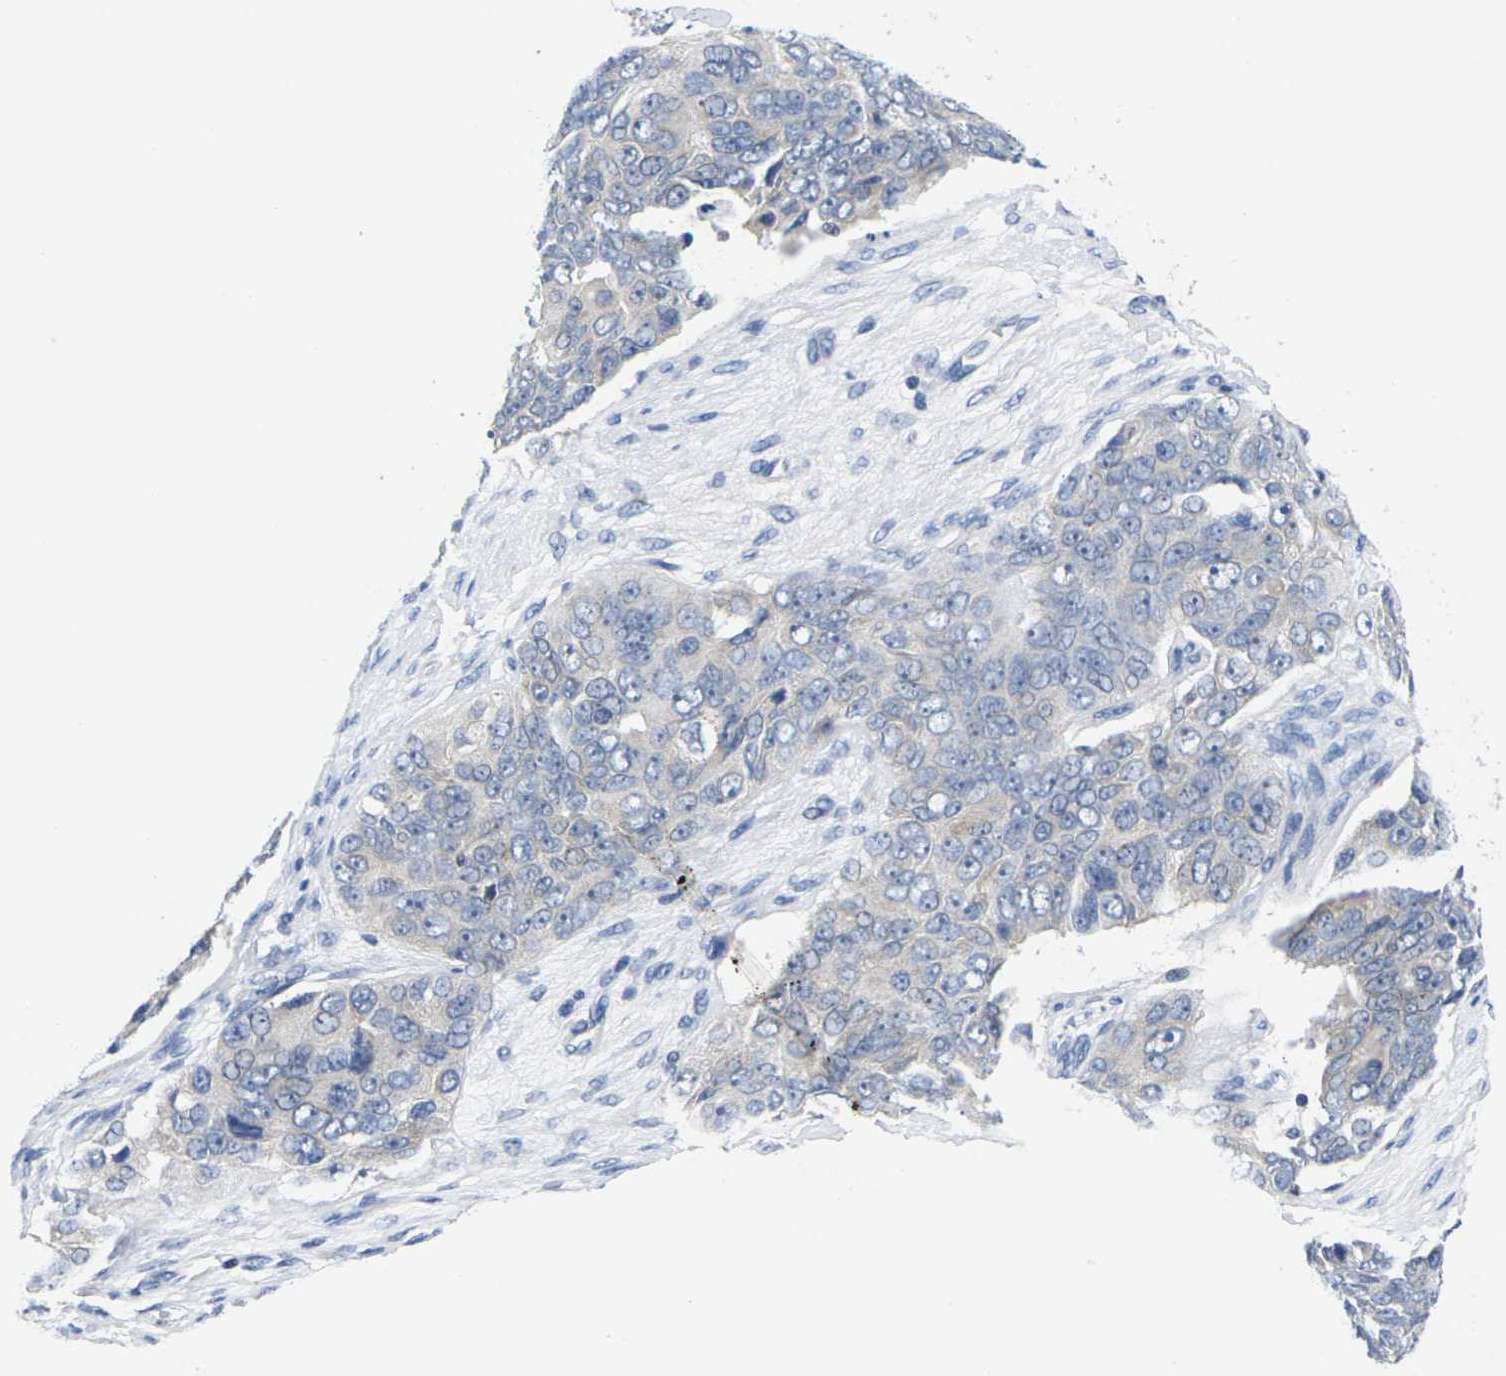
{"staining": {"intensity": "negative", "quantity": "none", "location": "none"}, "tissue": "ovarian cancer", "cell_type": "Tumor cells", "image_type": "cancer", "snomed": [{"axis": "morphology", "description": "Carcinoma, endometroid"}, {"axis": "topography", "description": "Ovary"}], "caption": "Immunohistochemical staining of ovarian cancer demonstrates no significant staining in tumor cells. (Stains: DAB immunohistochemistry with hematoxylin counter stain, Microscopy: brightfield microscopy at high magnification).", "gene": "IKZF1", "patient": {"sex": "female", "age": 51}}